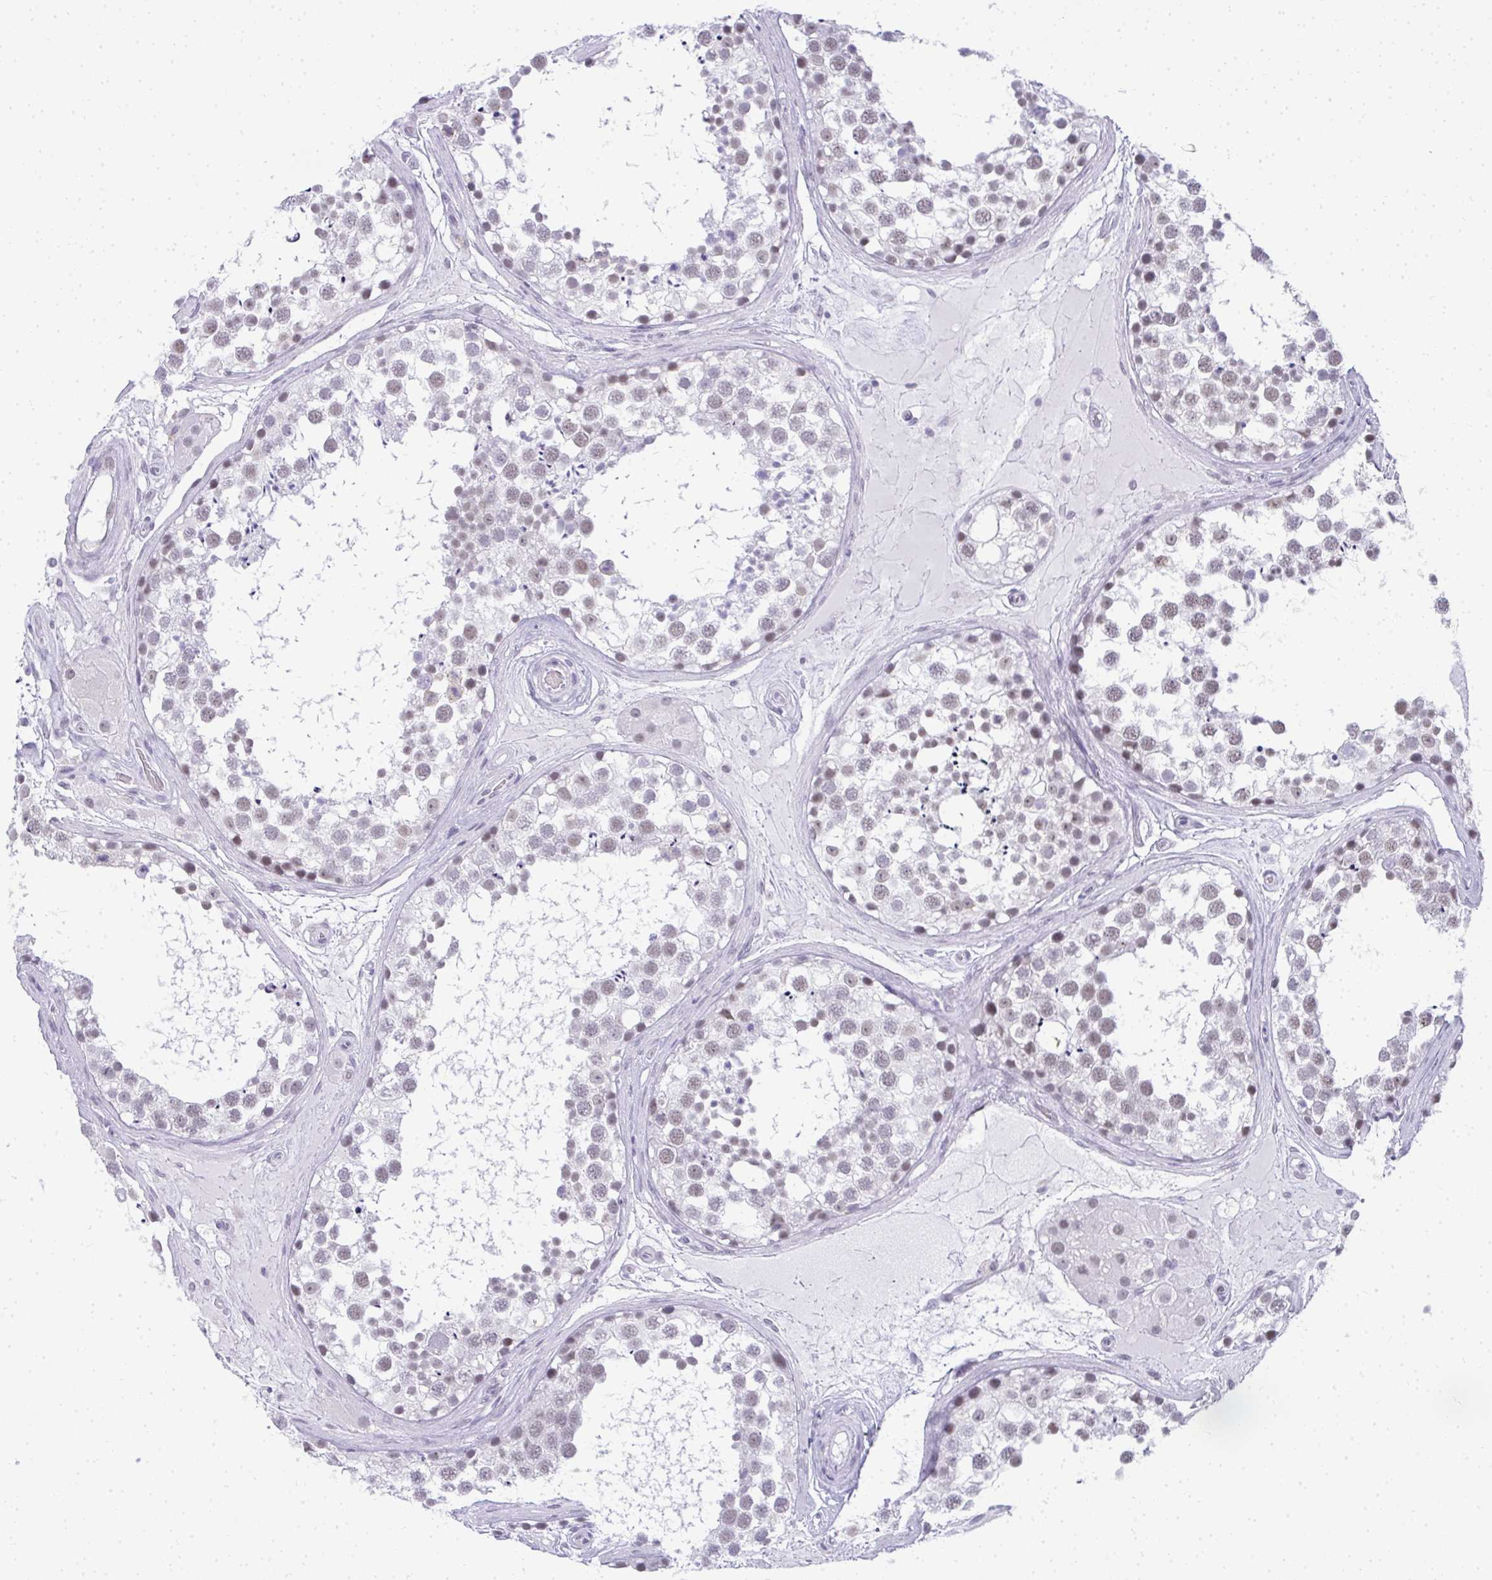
{"staining": {"intensity": "weak", "quantity": ">75%", "location": "nuclear"}, "tissue": "testis", "cell_type": "Cells in seminiferous ducts", "image_type": "normal", "snomed": [{"axis": "morphology", "description": "Normal tissue, NOS"}, {"axis": "morphology", "description": "Seminoma, NOS"}, {"axis": "topography", "description": "Testis"}], "caption": "Protein analysis of benign testis displays weak nuclear expression in approximately >75% of cells in seminiferous ducts.", "gene": "PLA2G1B", "patient": {"sex": "male", "age": 65}}